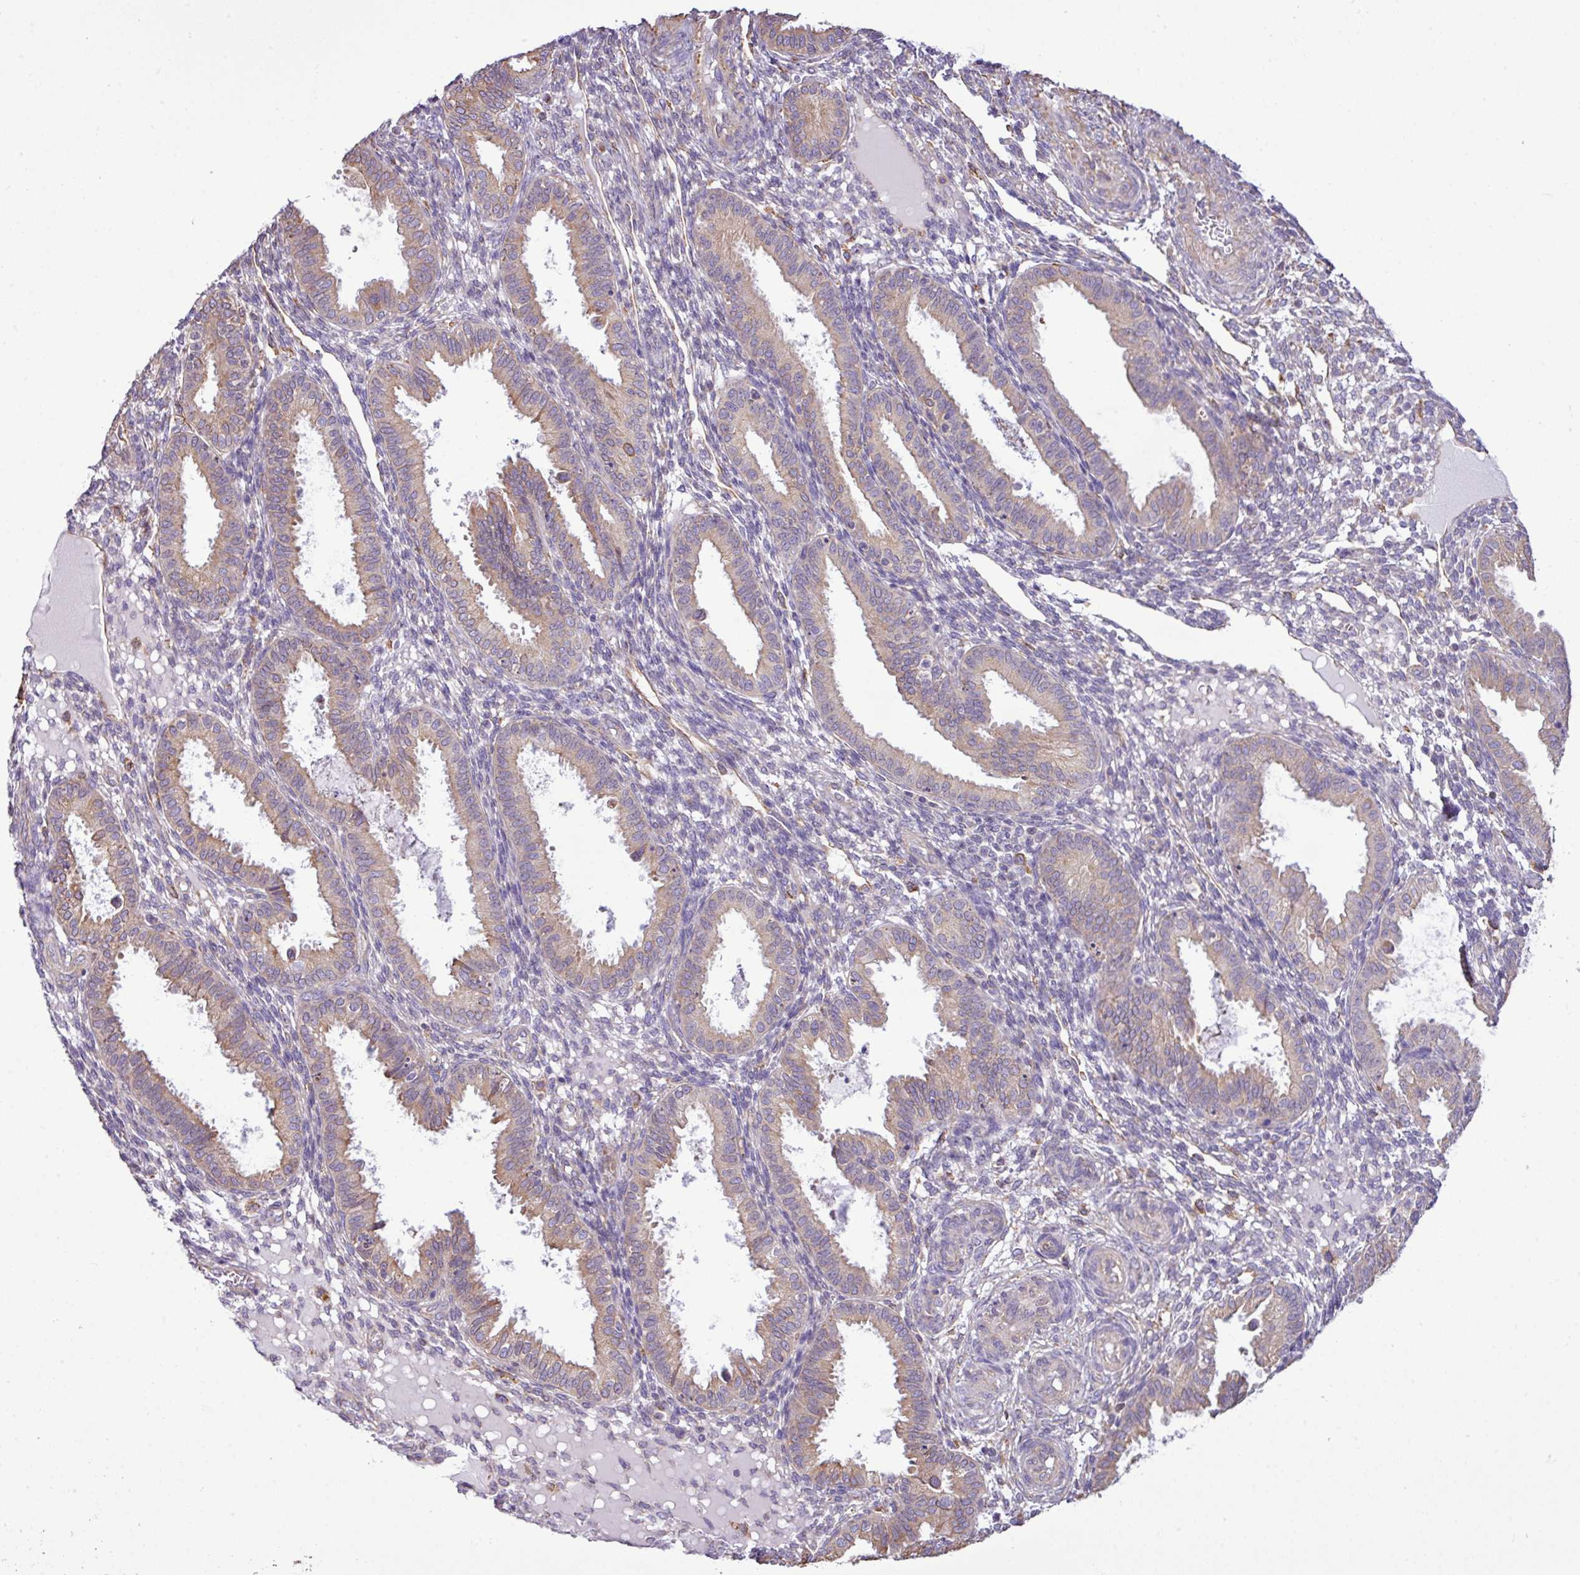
{"staining": {"intensity": "moderate", "quantity": "25%-75%", "location": "cytoplasmic/membranous"}, "tissue": "endometrium", "cell_type": "Cells in endometrial stroma", "image_type": "normal", "snomed": [{"axis": "morphology", "description": "Normal tissue, NOS"}, {"axis": "topography", "description": "Endometrium"}], "caption": "Immunohistochemistry (IHC) micrograph of normal endometrium stained for a protein (brown), which reveals medium levels of moderate cytoplasmic/membranous expression in approximately 25%-75% of cells in endometrial stroma.", "gene": "ZSCAN5A", "patient": {"sex": "female", "age": 33}}